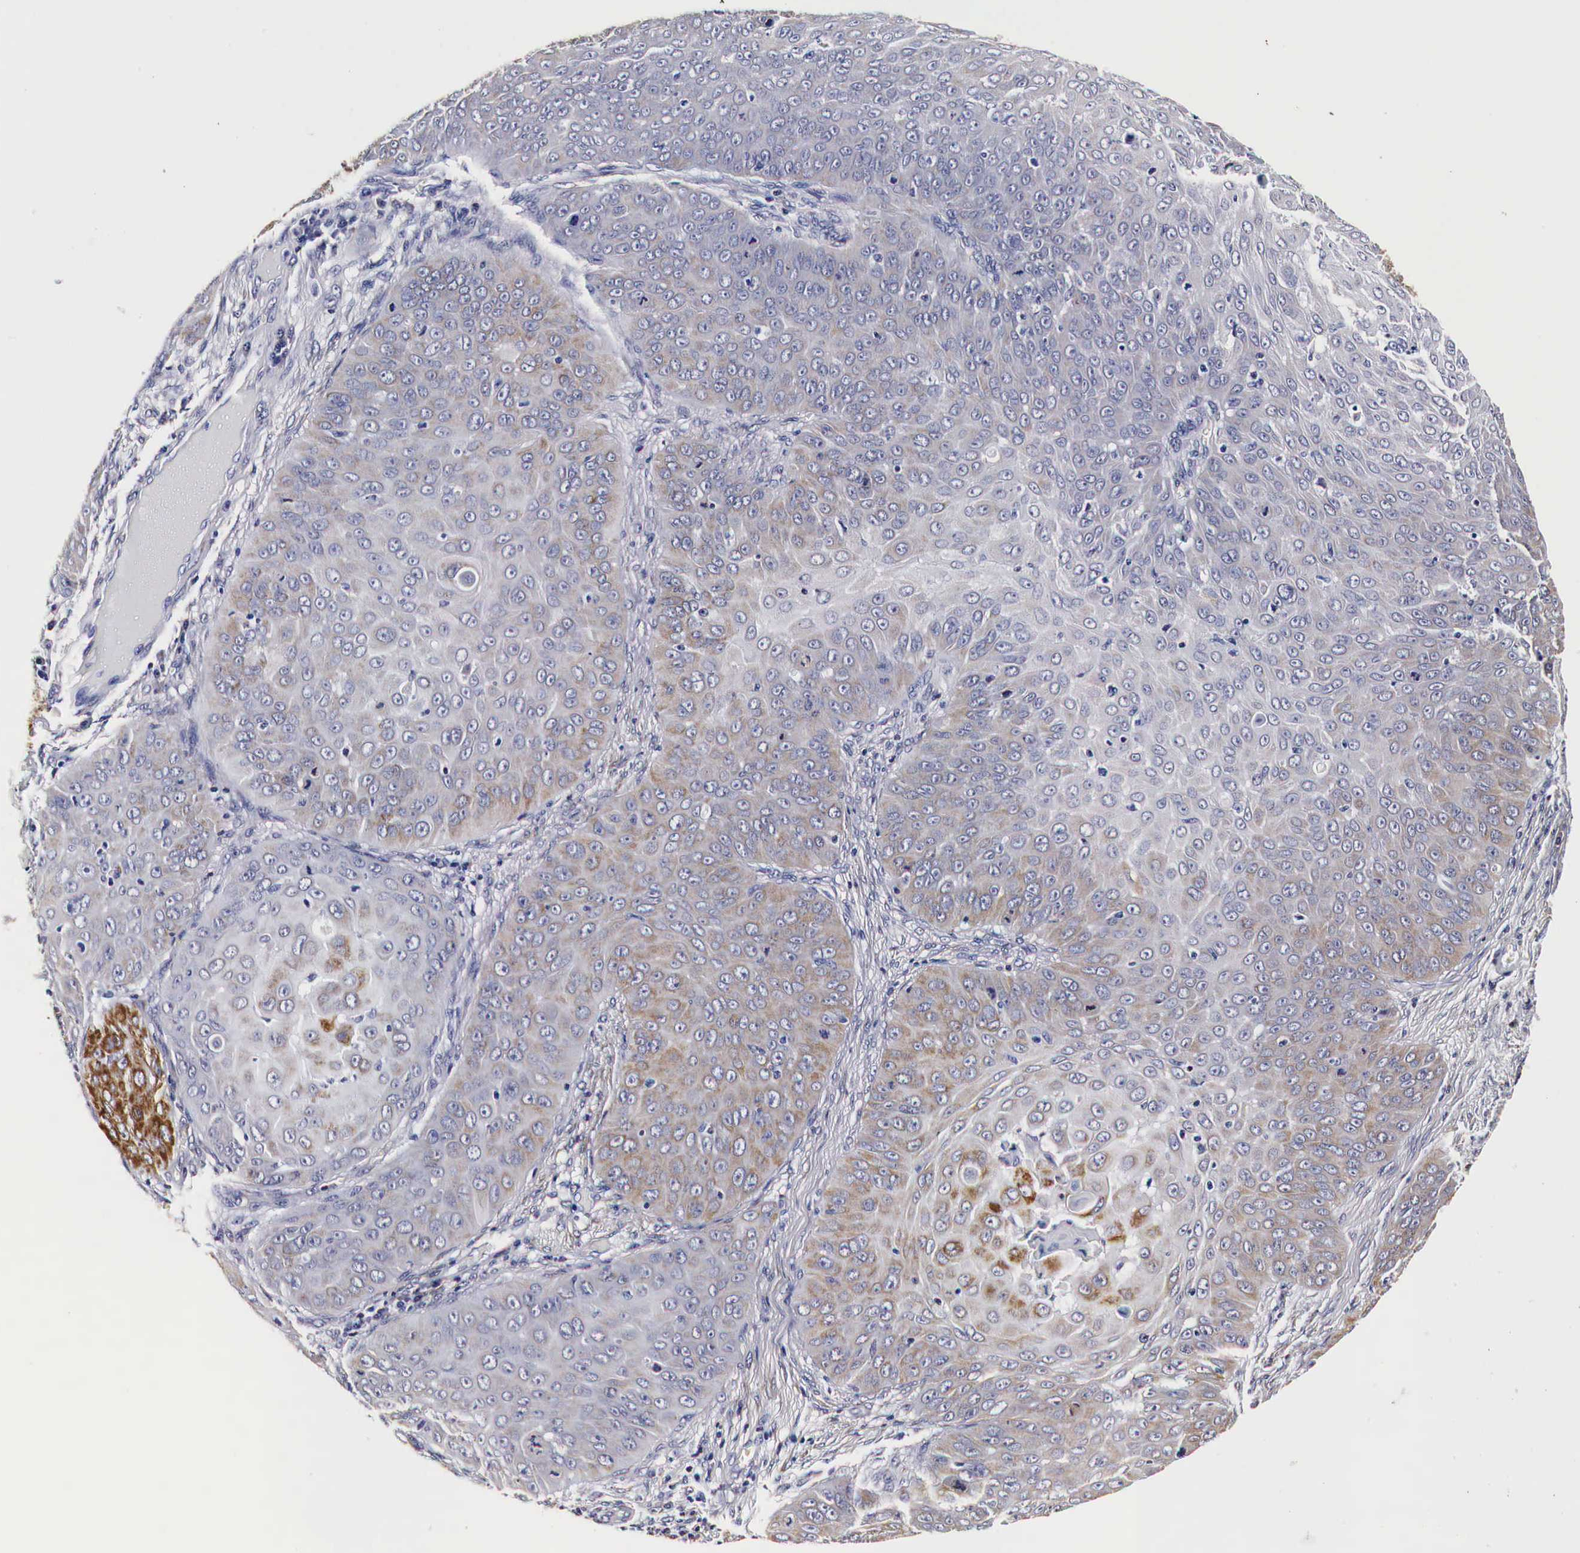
{"staining": {"intensity": "moderate", "quantity": "25%-75%", "location": "cytoplasmic/membranous"}, "tissue": "skin cancer", "cell_type": "Tumor cells", "image_type": "cancer", "snomed": [{"axis": "morphology", "description": "Squamous cell carcinoma, NOS"}, {"axis": "topography", "description": "Skin"}], "caption": "Immunohistochemistry (IHC) (DAB) staining of skin squamous cell carcinoma demonstrates moderate cytoplasmic/membranous protein positivity in about 25%-75% of tumor cells.", "gene": "CKAP4", "patient": {"sex": "male", "age": 82}}